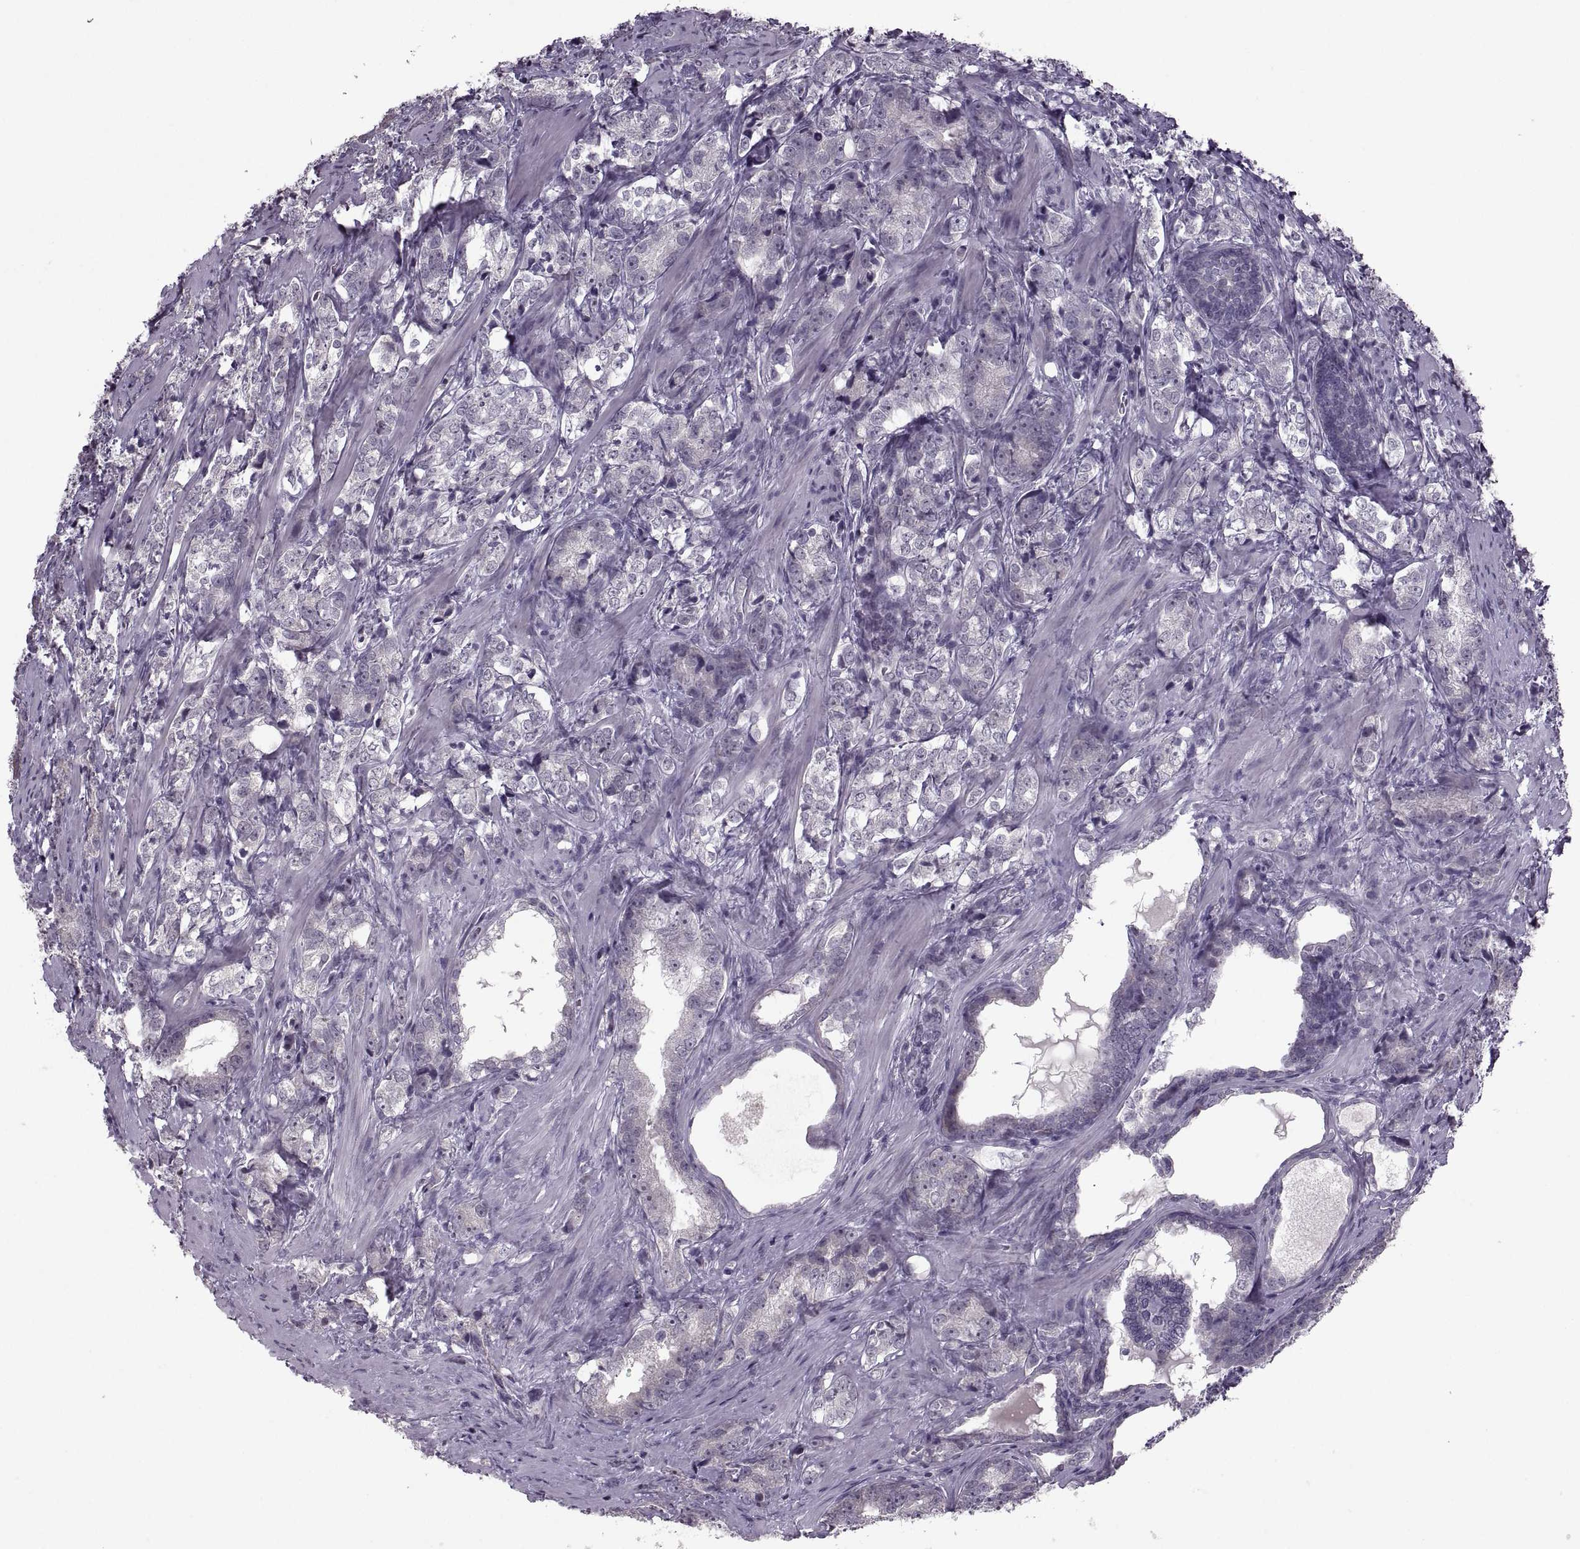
{"staining": {"intensity": "negative", "quantity": "none", "location": "none"}, "tissue": "prostate cancer", "cell_type": "Tumor cells", "image_type": "cancer", "snomed": [{"axis": "morphology", "description": "Adenocarcinoma, NOS"}, {"axis": "topography", "description": "Prostate and seminal vesicle, NOS"}], "caption": "The image reveals no staining of tumor cells in adenocarcinoma (prostate).", "gene": "MGAT4D", "patient": {"sex": "male", "age": 63}}